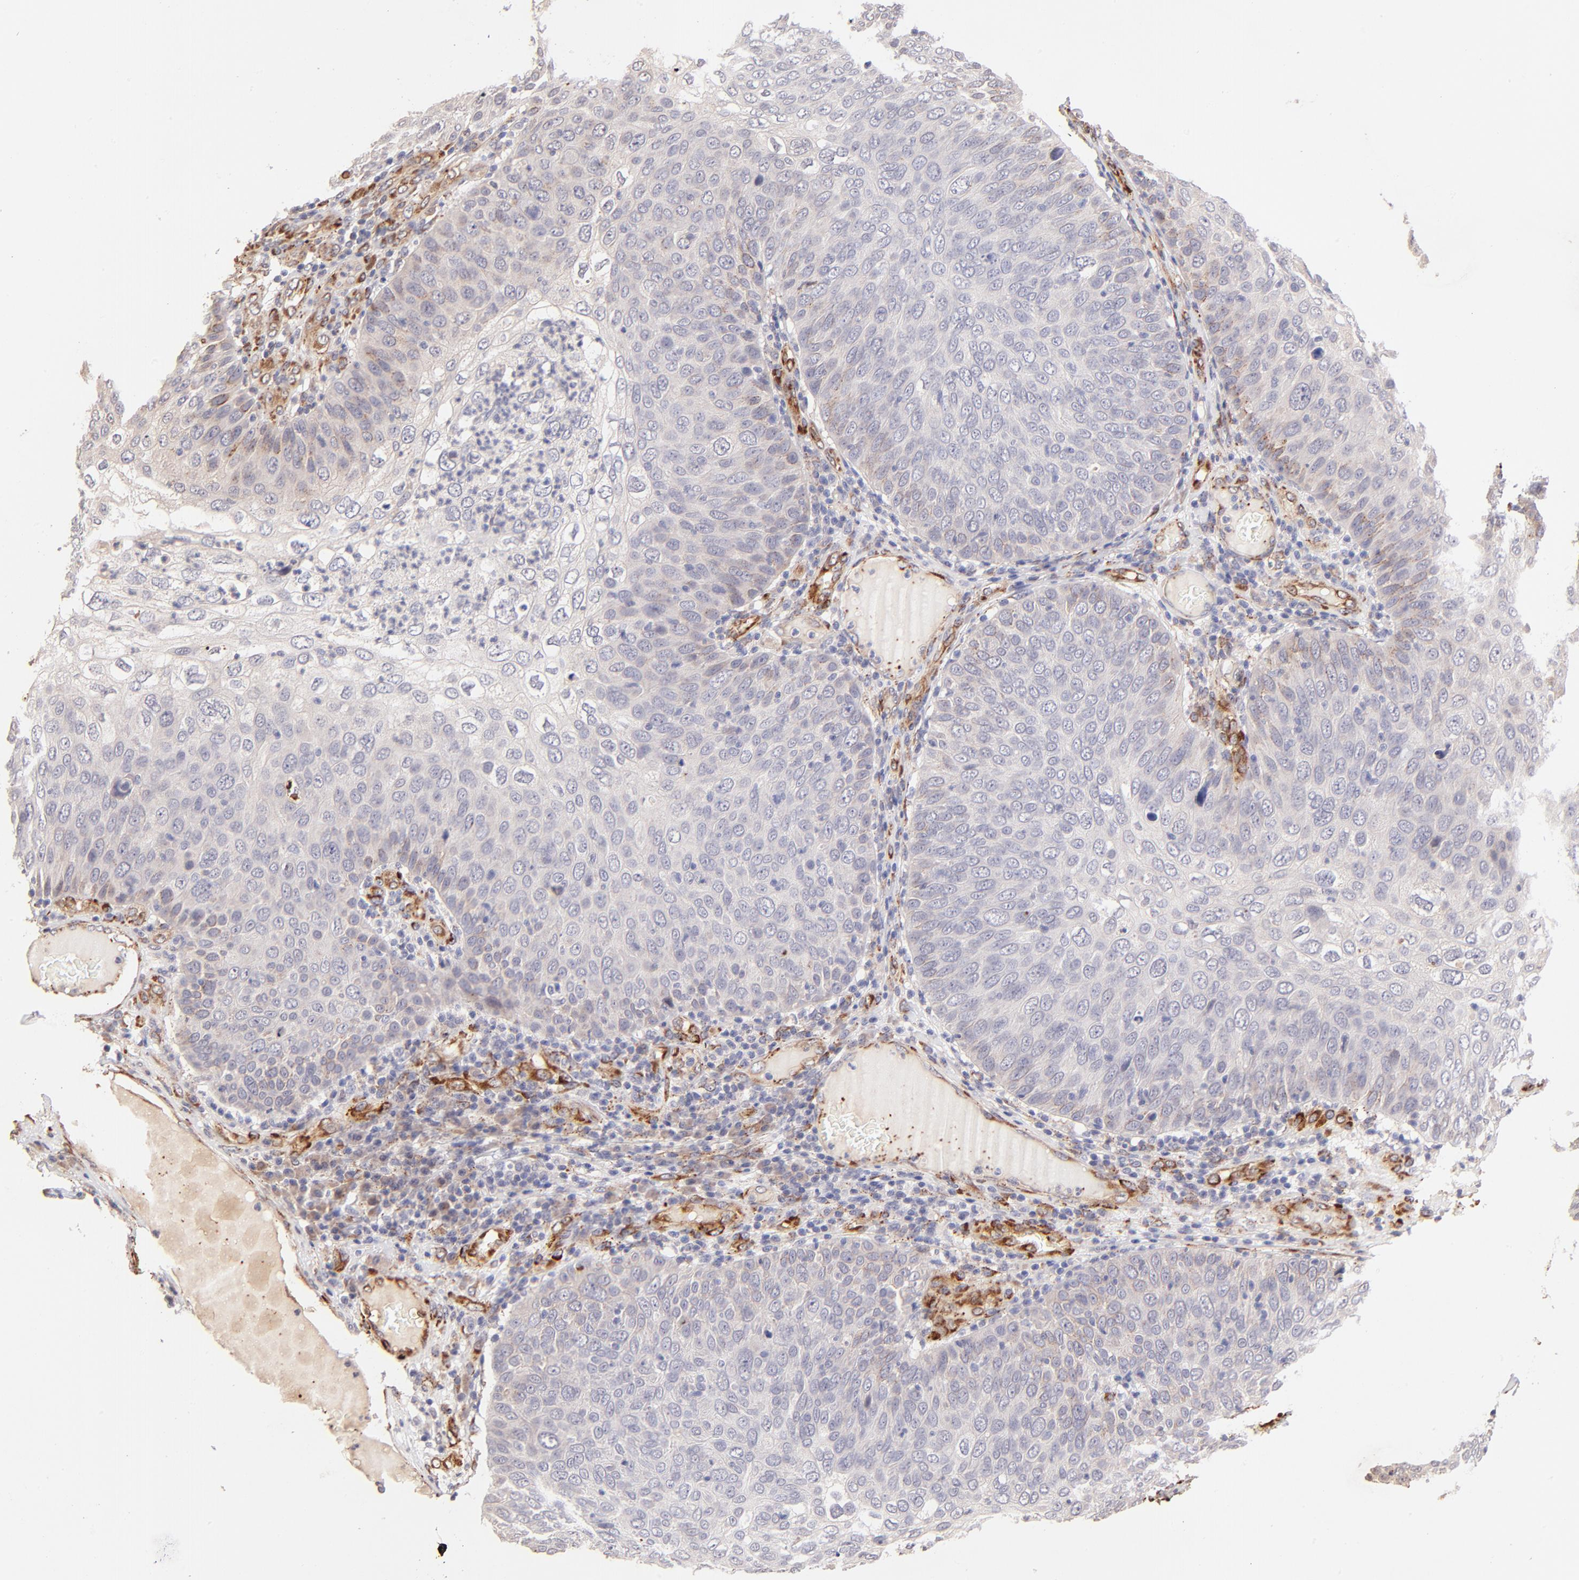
{"staining": {"intensity": "negative", "quantity": "none", "location": "none"}, "tissue": "skin cancer", "cell_type": "Tumor cells", "image_type": "cancer", "snomed": [{"axis": "morphology", "description": "Squamous cell carcinoma, NOS"}, {"axis": "topography", "description": "Skin"}], "caption": "A high-resolution image shows IHC staining of skin cancer, which shows no significant expression in tumor cells. (DAB immunohistochemistry (IHC) visualized using brightfield microscopy, high magnification).", "gene": "SPARC", "patient": {"sex": "male", "age": 87}}